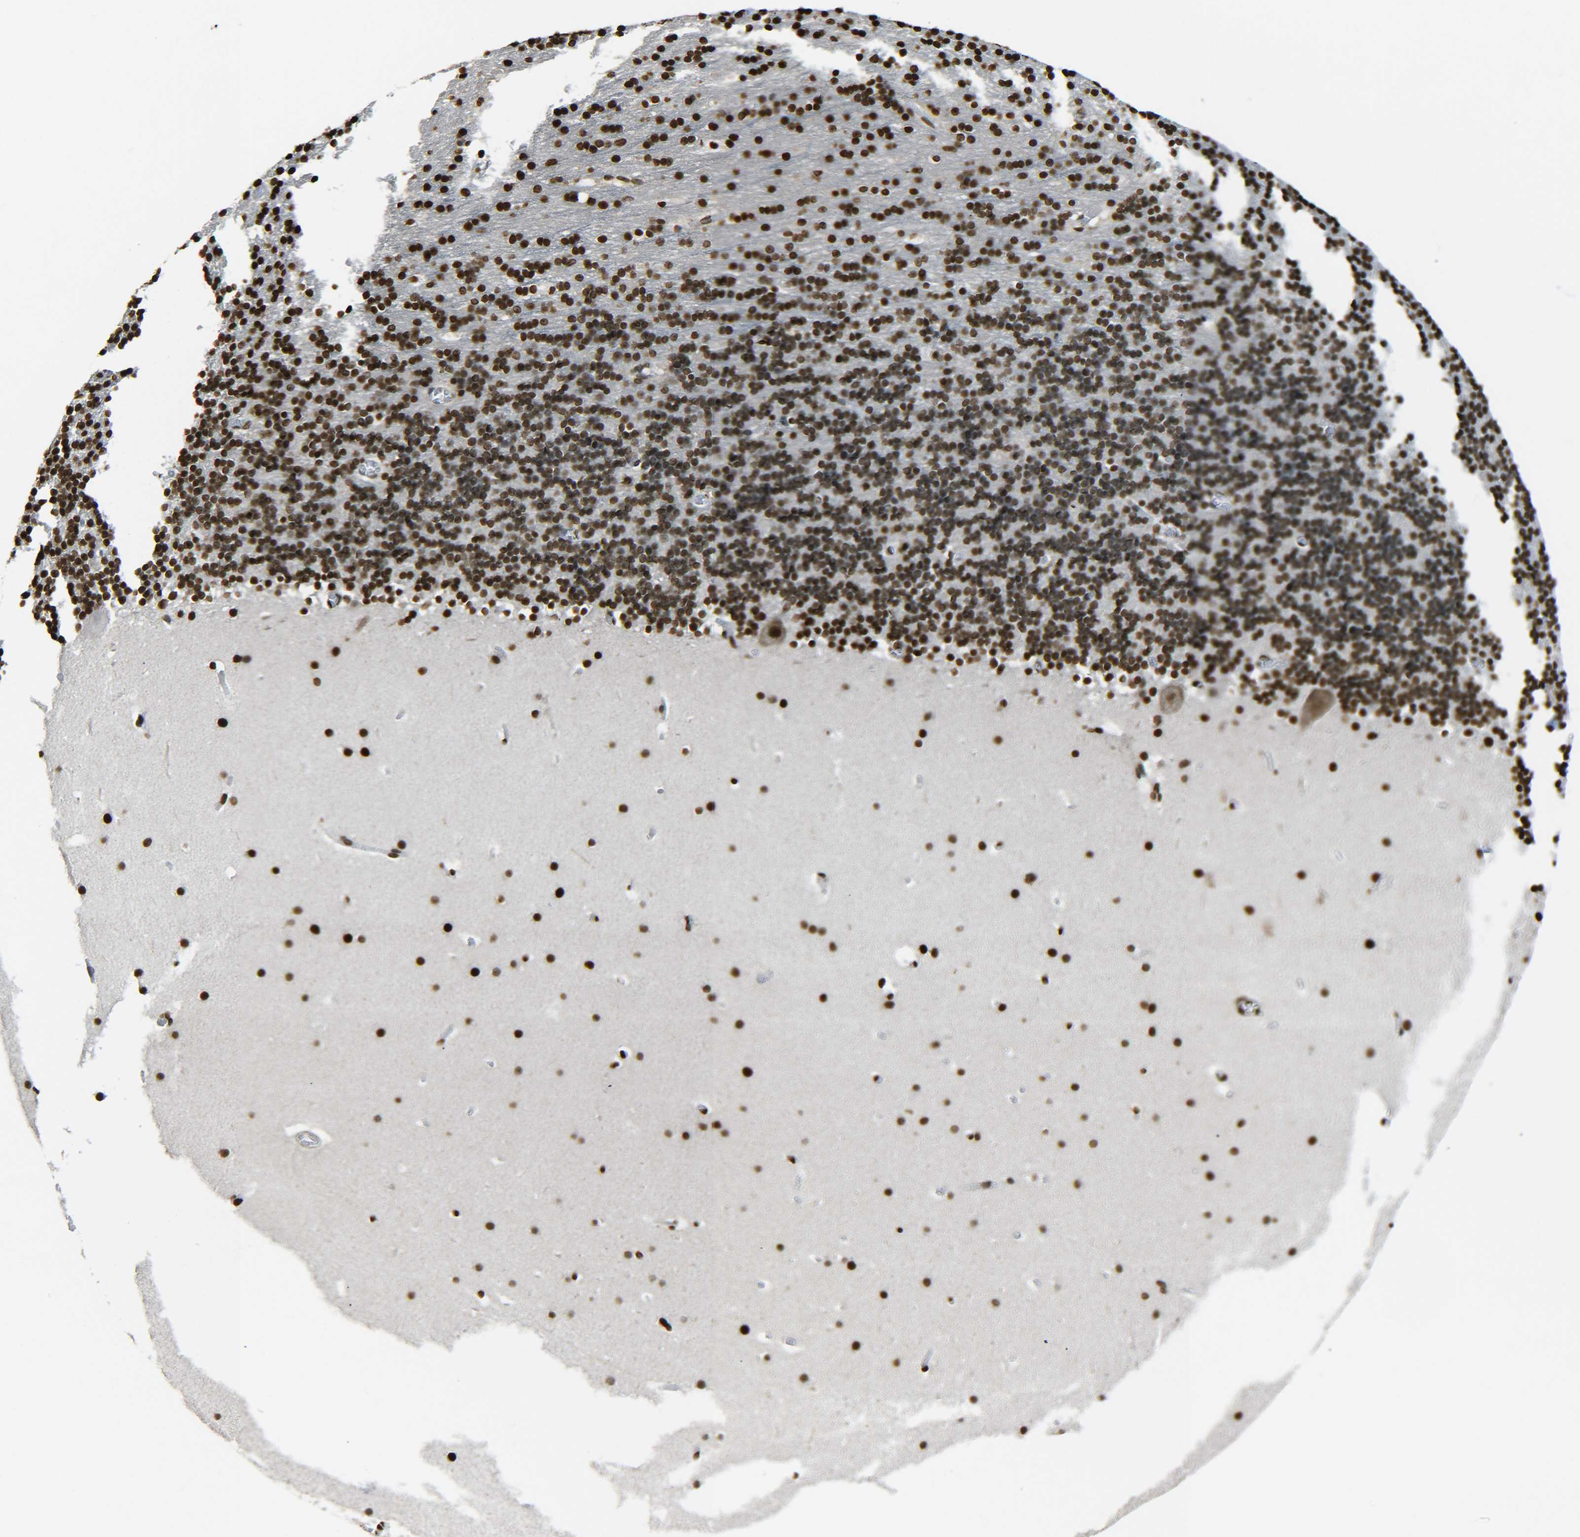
{"staining": {"intensity": "strong", "quantity": ">75%", "location": "nuclear"}, "tissue": "cerebellum", "cell_type": "Cells in granular layer", "image_type": "normal", "snomed": [{"axis": "morphology", "description": "Normal tissue, NOS"}, {"axis": "topography", "description": "Cerebellum"}], "caption": "Cells in granular layer exhibit strong nuclear staining in approximately >75% of cells in normal cerebellum.", "gene": "H4C16", "patient": {"sex": "male", "age": 45}}